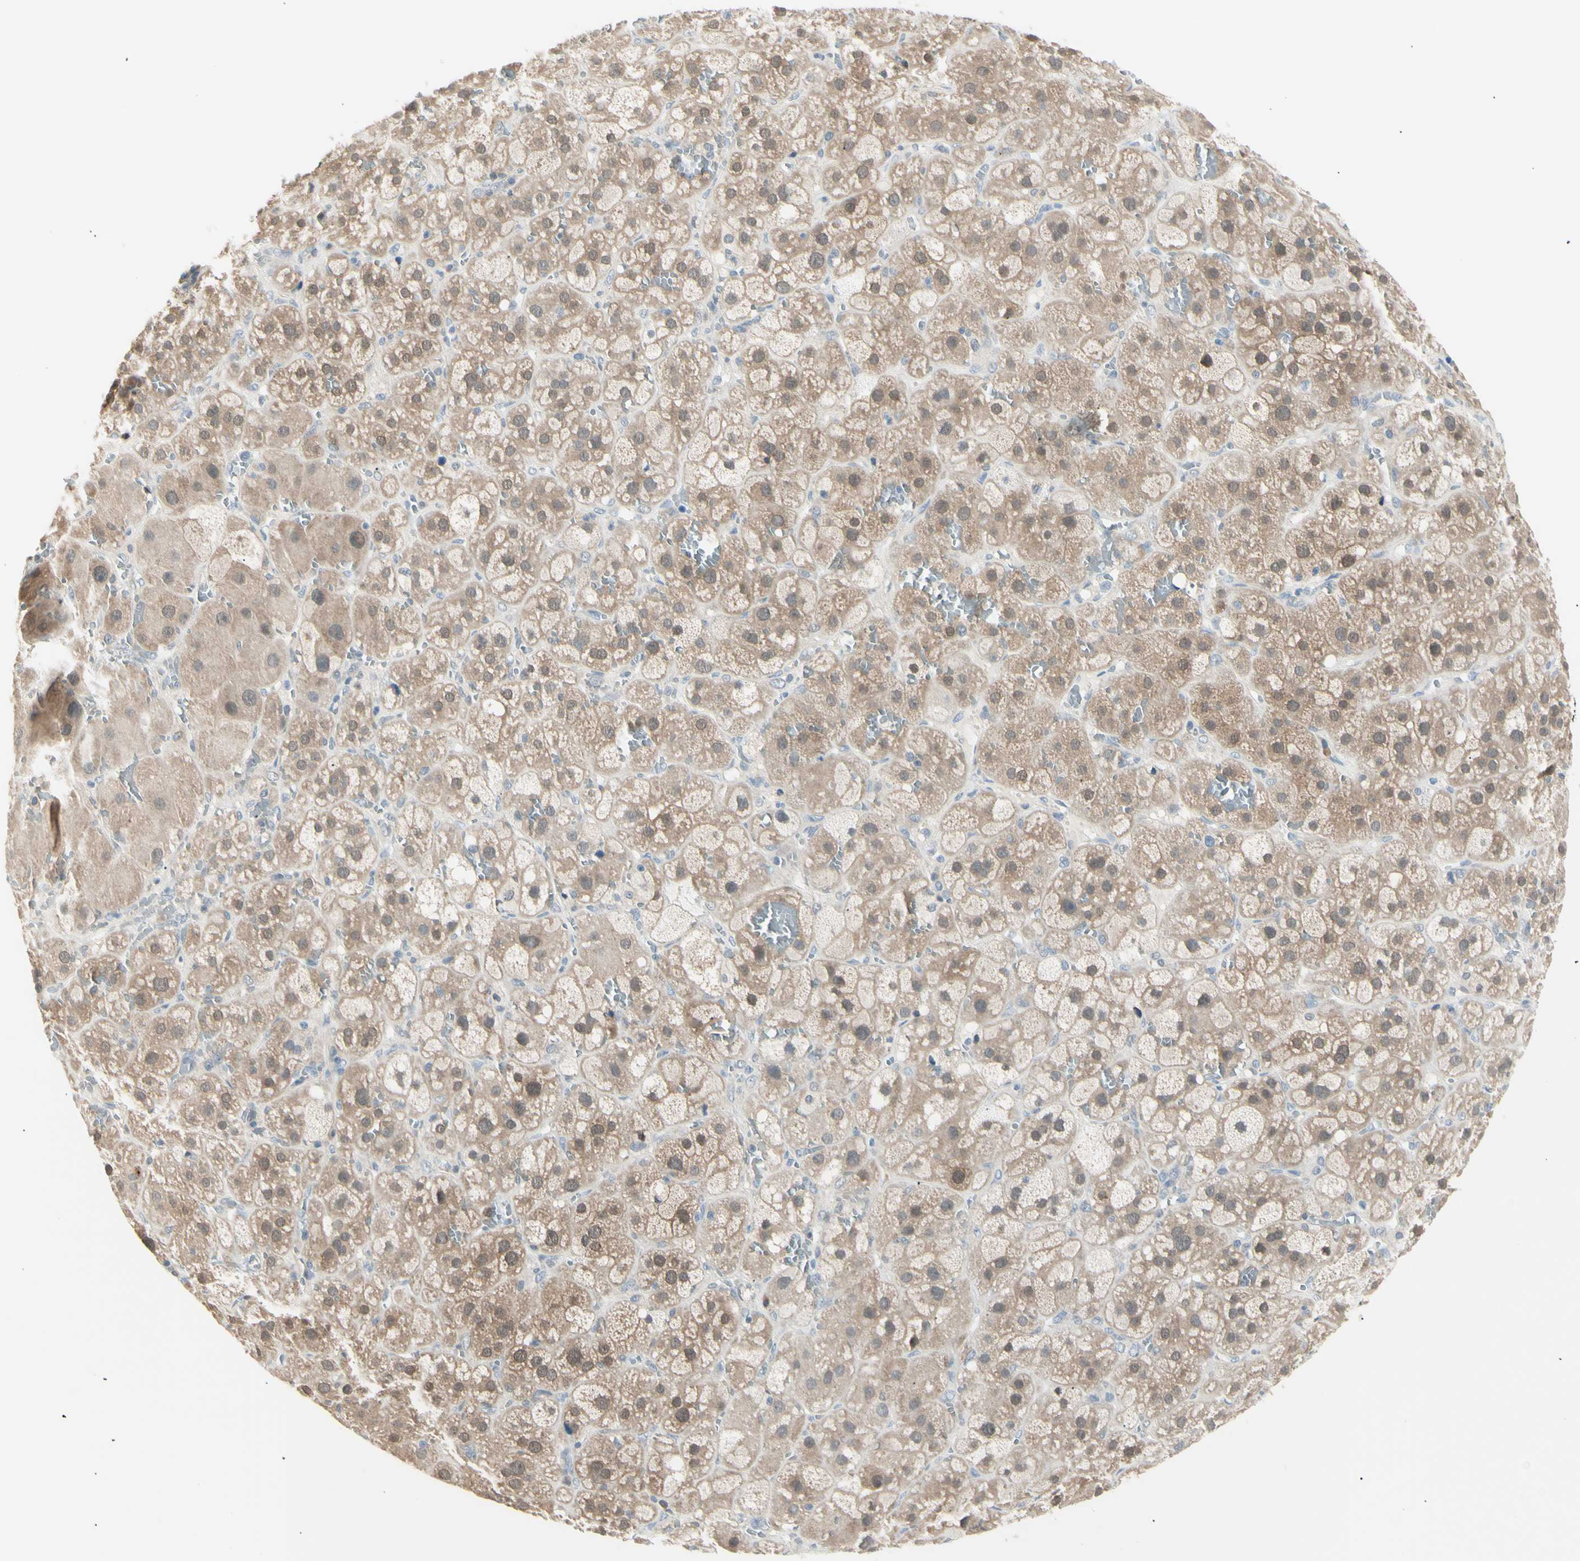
{"staining": {"intensity": "moderate", "quantity": ">75%", "location": "cytoplasmic/membranous,nuclear"}, "tissue": "adrenal gland", "cell_type": "Glandular cells", "image_type": "normal", "snomed": [{"axis": "morphology", "description": "Normal tissue, NOS"}, {"axis": "topography", "description": "Adrenal gland"}], "caption": "IHC staining of normal adrenal gland, which exhibits medium levels of moderate cytoplasmic/membranous,nuclear expression in approximately >75% of glandular cells indicating moderate cytoplasmic/membranous,nuclear protein positivity. The staining was performed using DAB (brown) for protein detection and nuclei were counterstained in hematoxylin (blue).", "gene": "LHPP", "patient": {"sex": "female", "age": 47}}